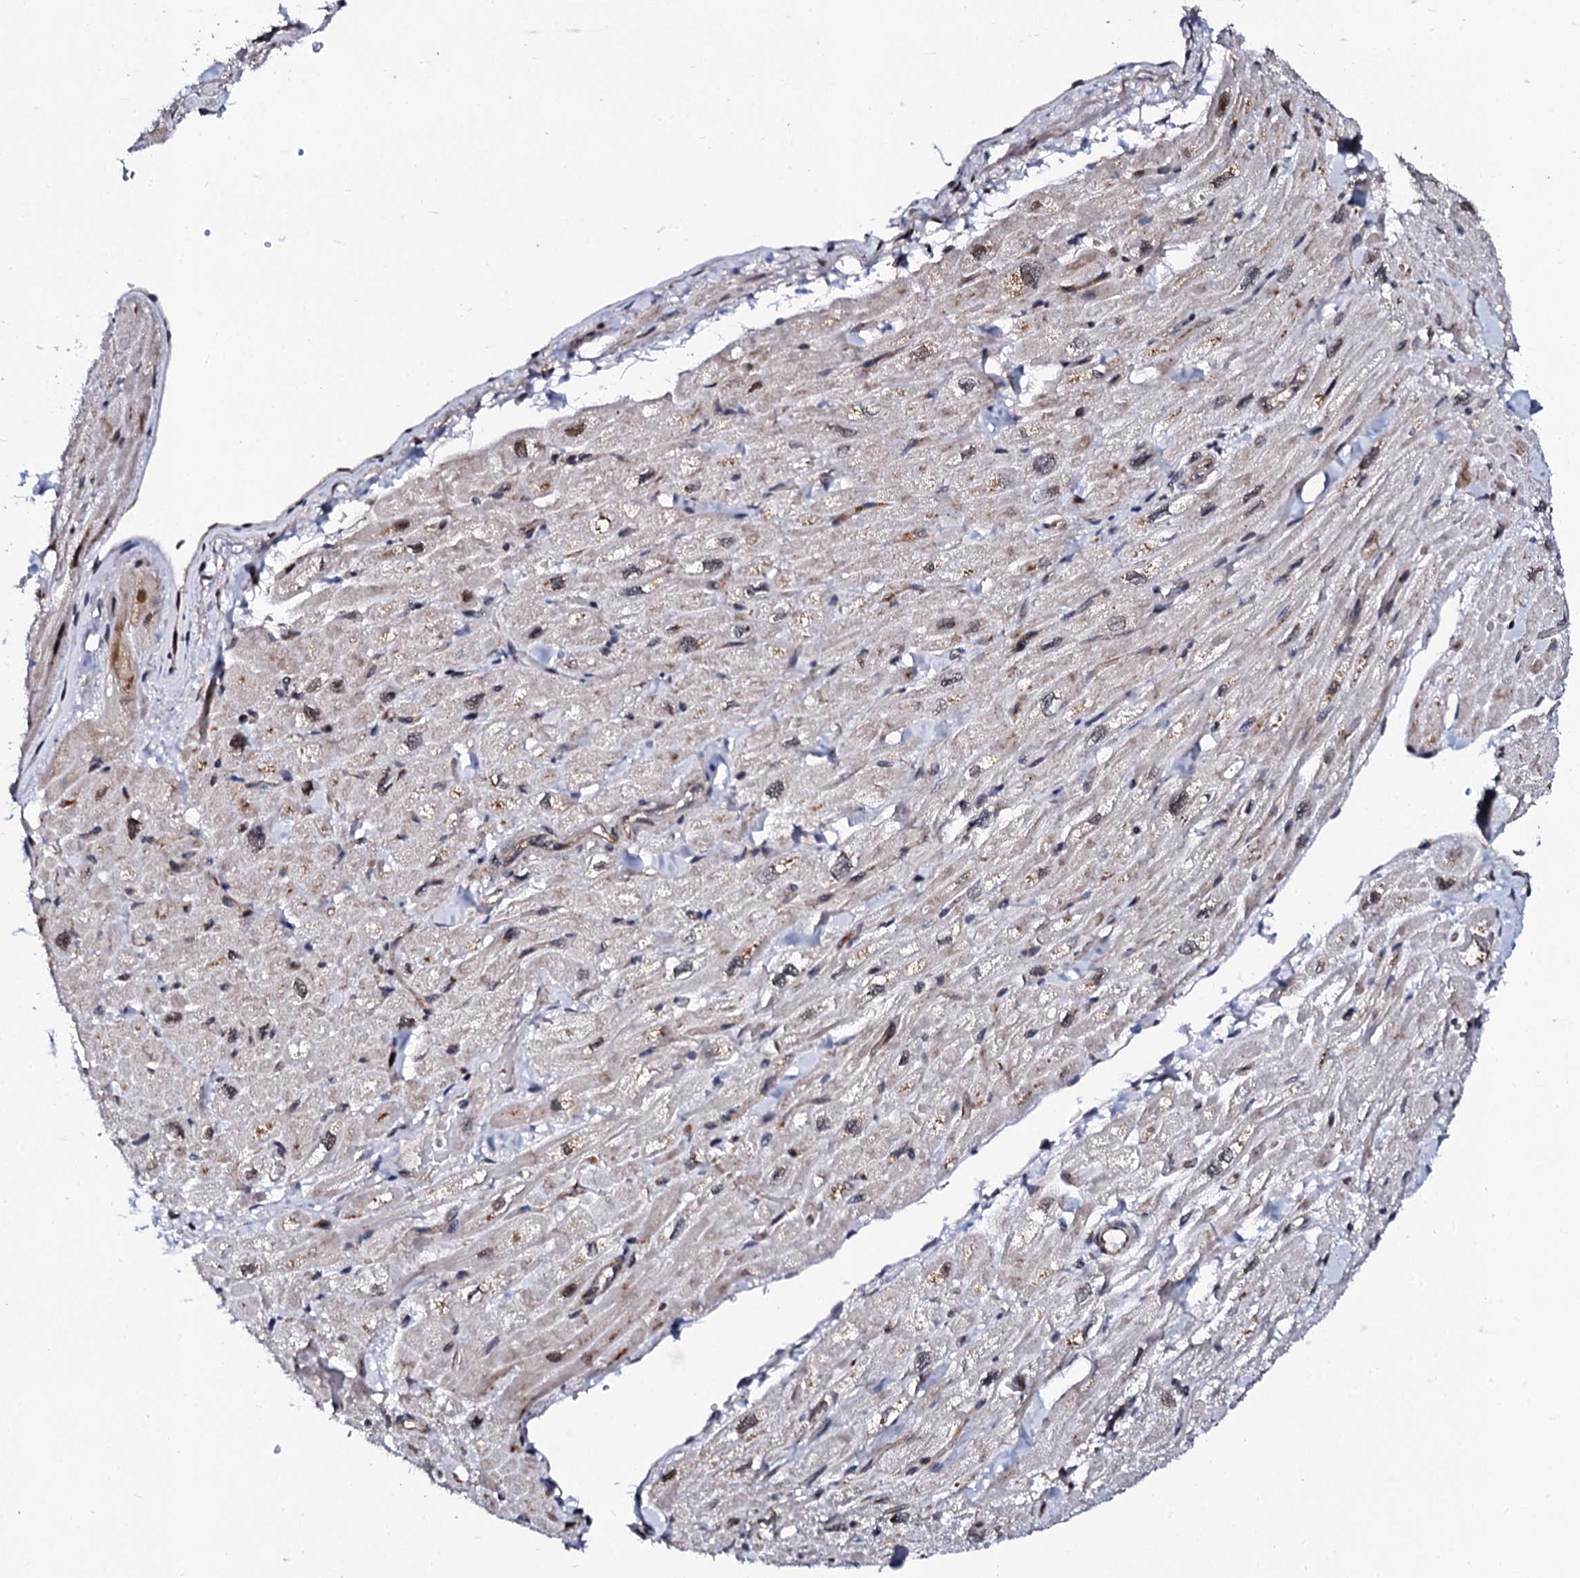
{"staining": {"intensity": "moderate", "quantity": "25%-75%", "location": "nuclear"}, "tissue": "heart muscle", "cell_type": "Cardiomyocytes", "image_type": "normal", "snomed": [{"axis": "morphology", "description": "Normal tissue, NOS"}, {"axis": "topography", "description": "Heart"}], "caption": "Unremarkable heart muscle was stained to show a protein in brown. There is medium levels of moderate nuclear expression in about 25%-75% of cardiomyocytes.", "gene": "CSTF3", "patient": {"sex": "male", "age": 65}}